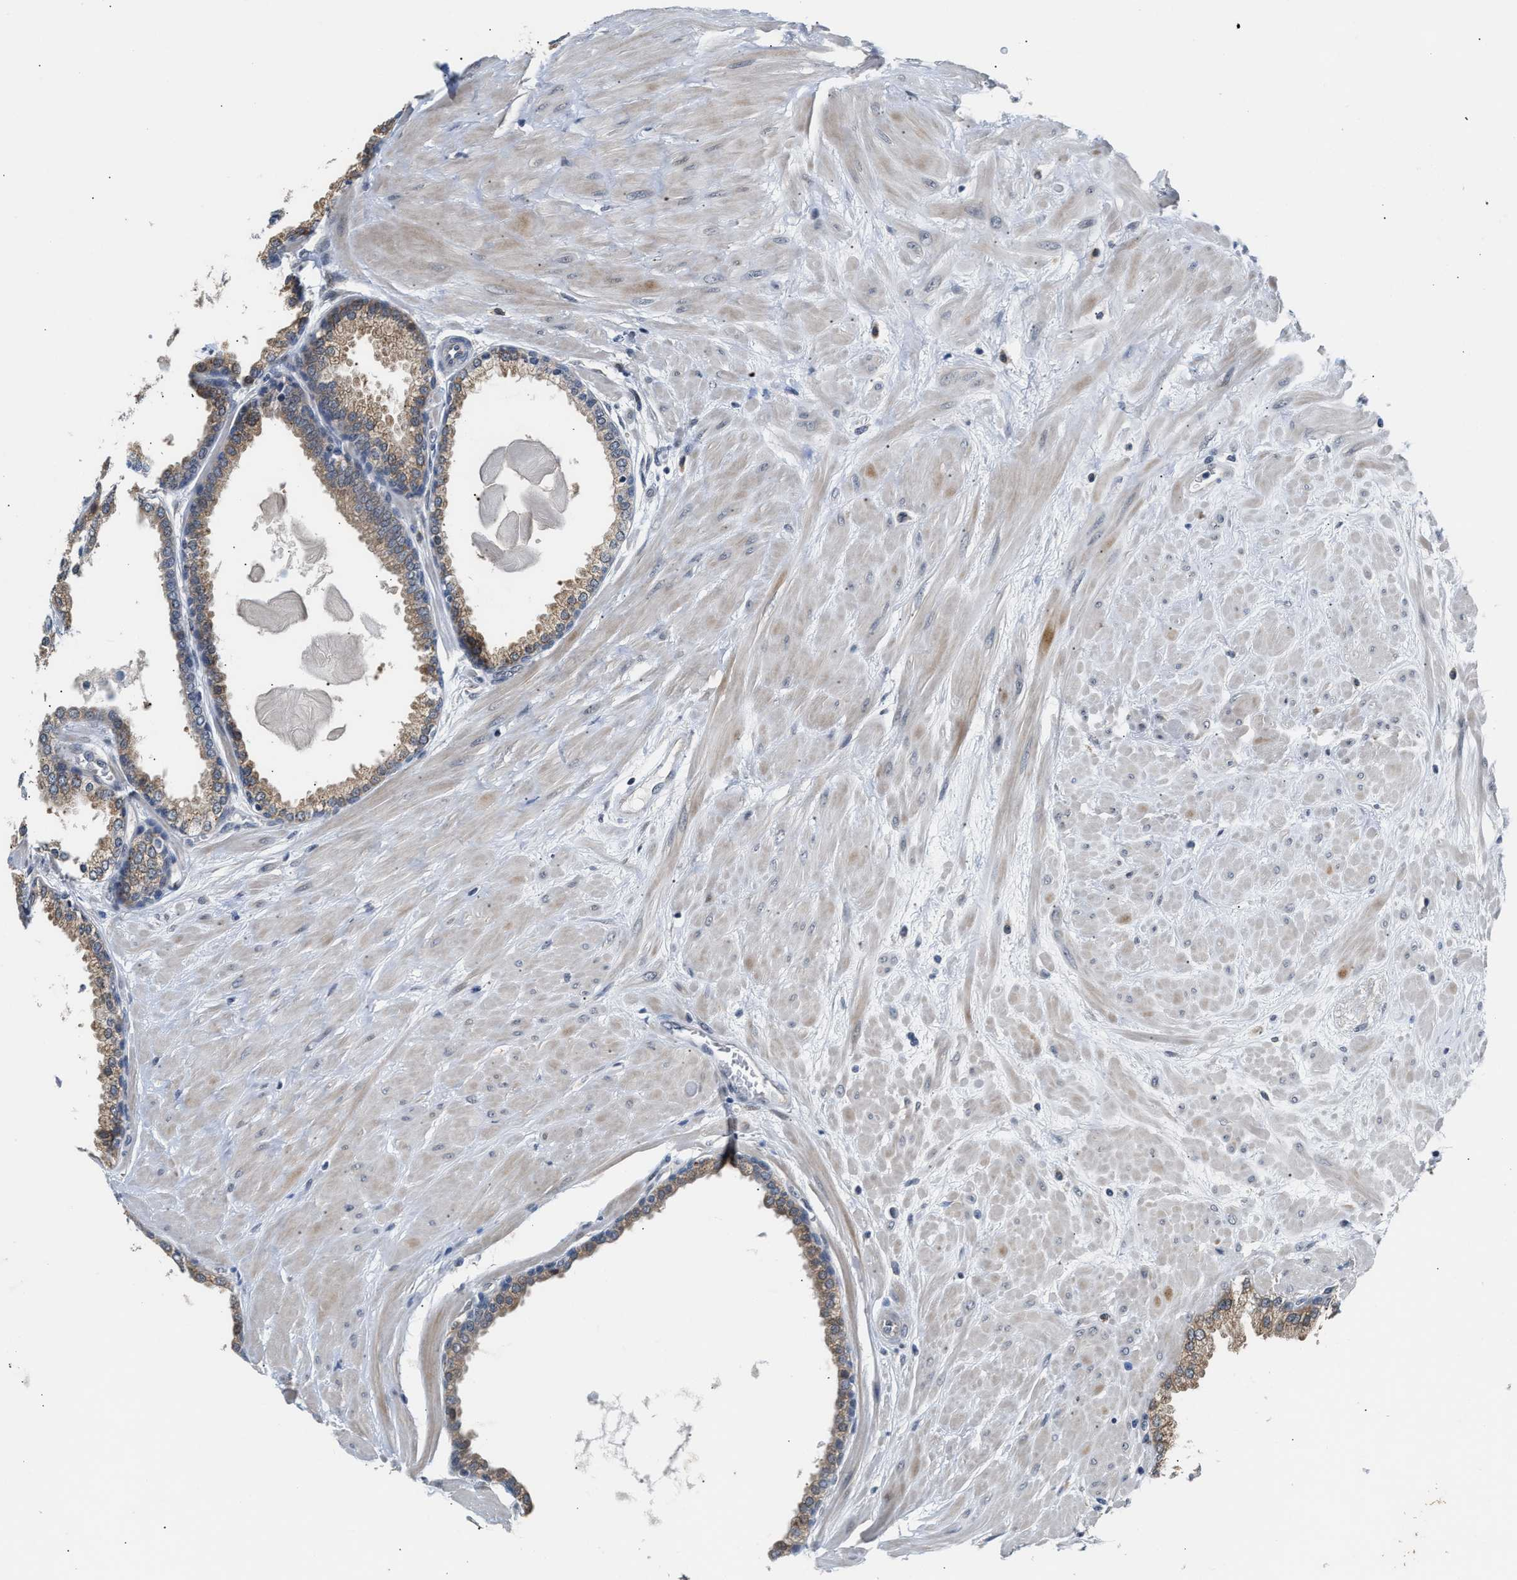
{"staining": {"intensity": "moderate", "quantity": "25%-75%", "location": "cytoplasmic/membranous"}, "tissue": "prostate", "cell_type": "Glandular cells", "image_type": "normal", "snomed": [{"axis": "morphology", "description": "Normal tissue, NOS"}, {"axis": "topography", "description": "Prostate"}], "caption": "Immunohistochemical staining of benign prostate reveals medium levels of moderate cytoplasmic/membranous expression in about 25%-75% of glandular cells.", "gene": "PPM1H", "patient": {"sex": "male", "age": 51}}